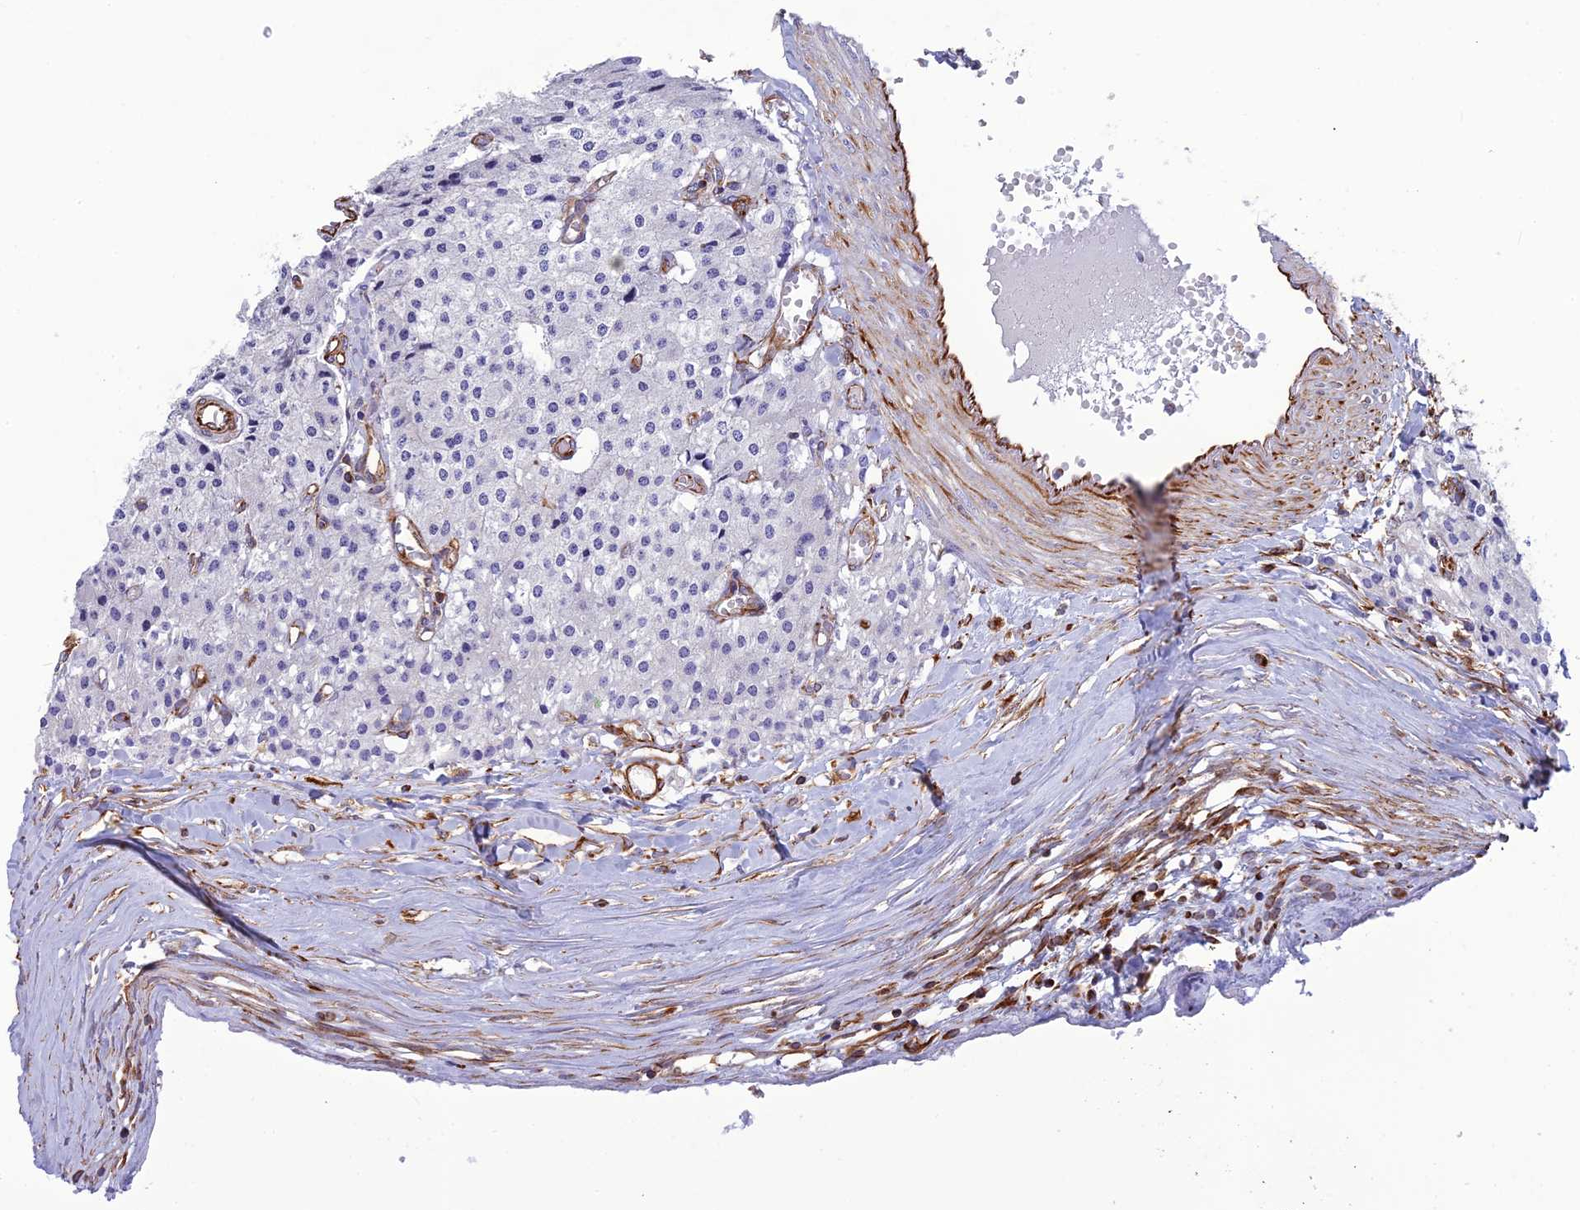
{"staining": {"intensity": "negative", "quantity": "none", "location": "none"}, "tissue": "carcinoid", "cell_type": "Tumor cells", "image_type": "cancer", "snomed": [{"axis": "morphology", "description": "Carcinoid, malignant, NOS"}, {"axis": "topography", "description": "Colon"}], "caption": "An immunohistochemistry photomicrograph of malignant carcinoid is shown. There is no staining in tumor cells of malignant carcinoid.", "gene": "FBXL20", "patient": {"sex": "female", "age": 52}}